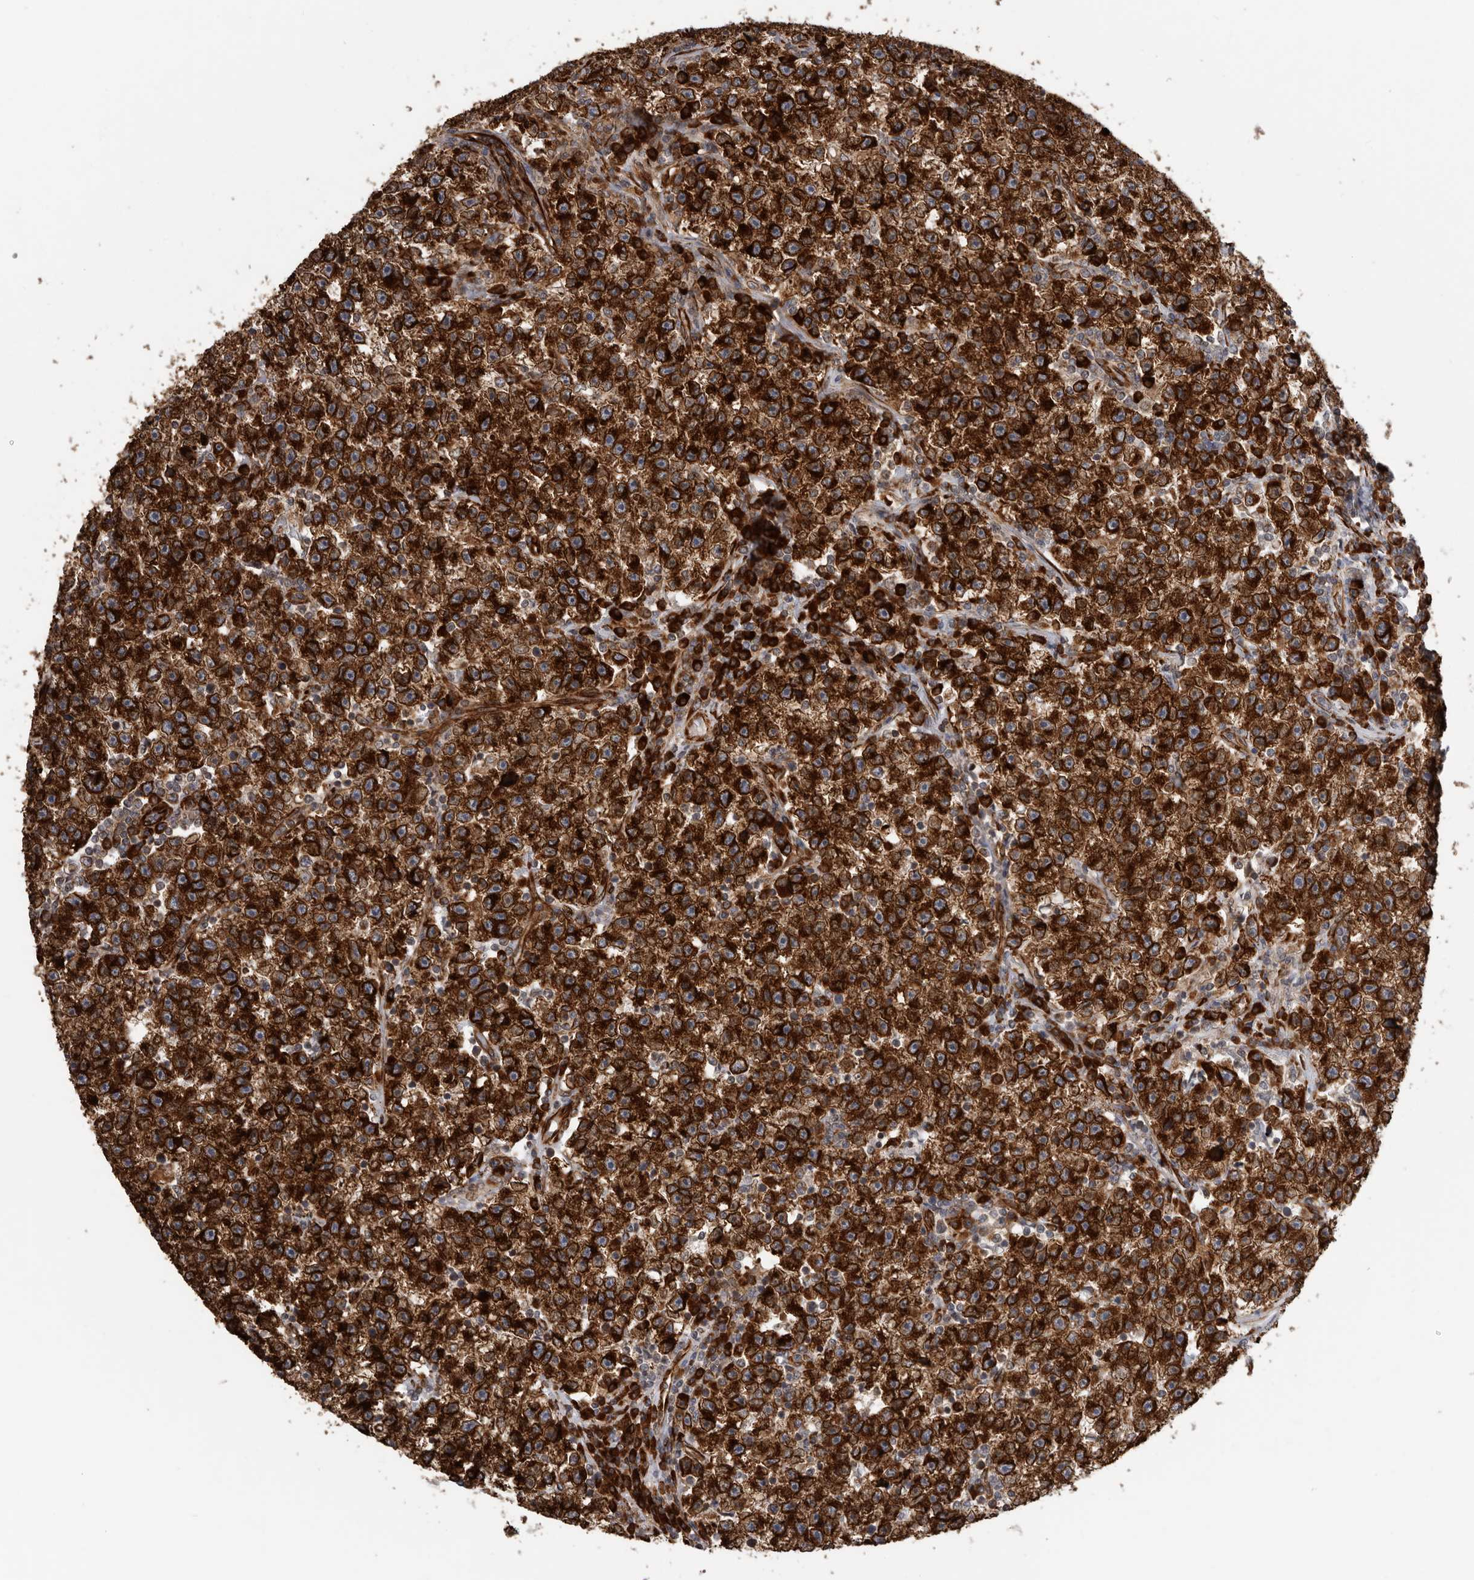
{"staining": {"intensity": "strong", "quantity": ">75%", "location": "cytoplasmic/membranous"}, "tissue": "testis cancer", "cell_type": "Tumor cells", "image_type": "cancer", "snomed": [{"axis": "morphology", "description": "Seminoma, NOS"}, {"axis": "topography", "description": "Testis"}], "caption": "A high-resolution image shows IHC staining of testis seminoma, which displays strong cytoplasmic/membranous expression in approximately >75% of tumor cells.", "gene": "CEP350", "patient": {"sex": "male", "age": 22}}